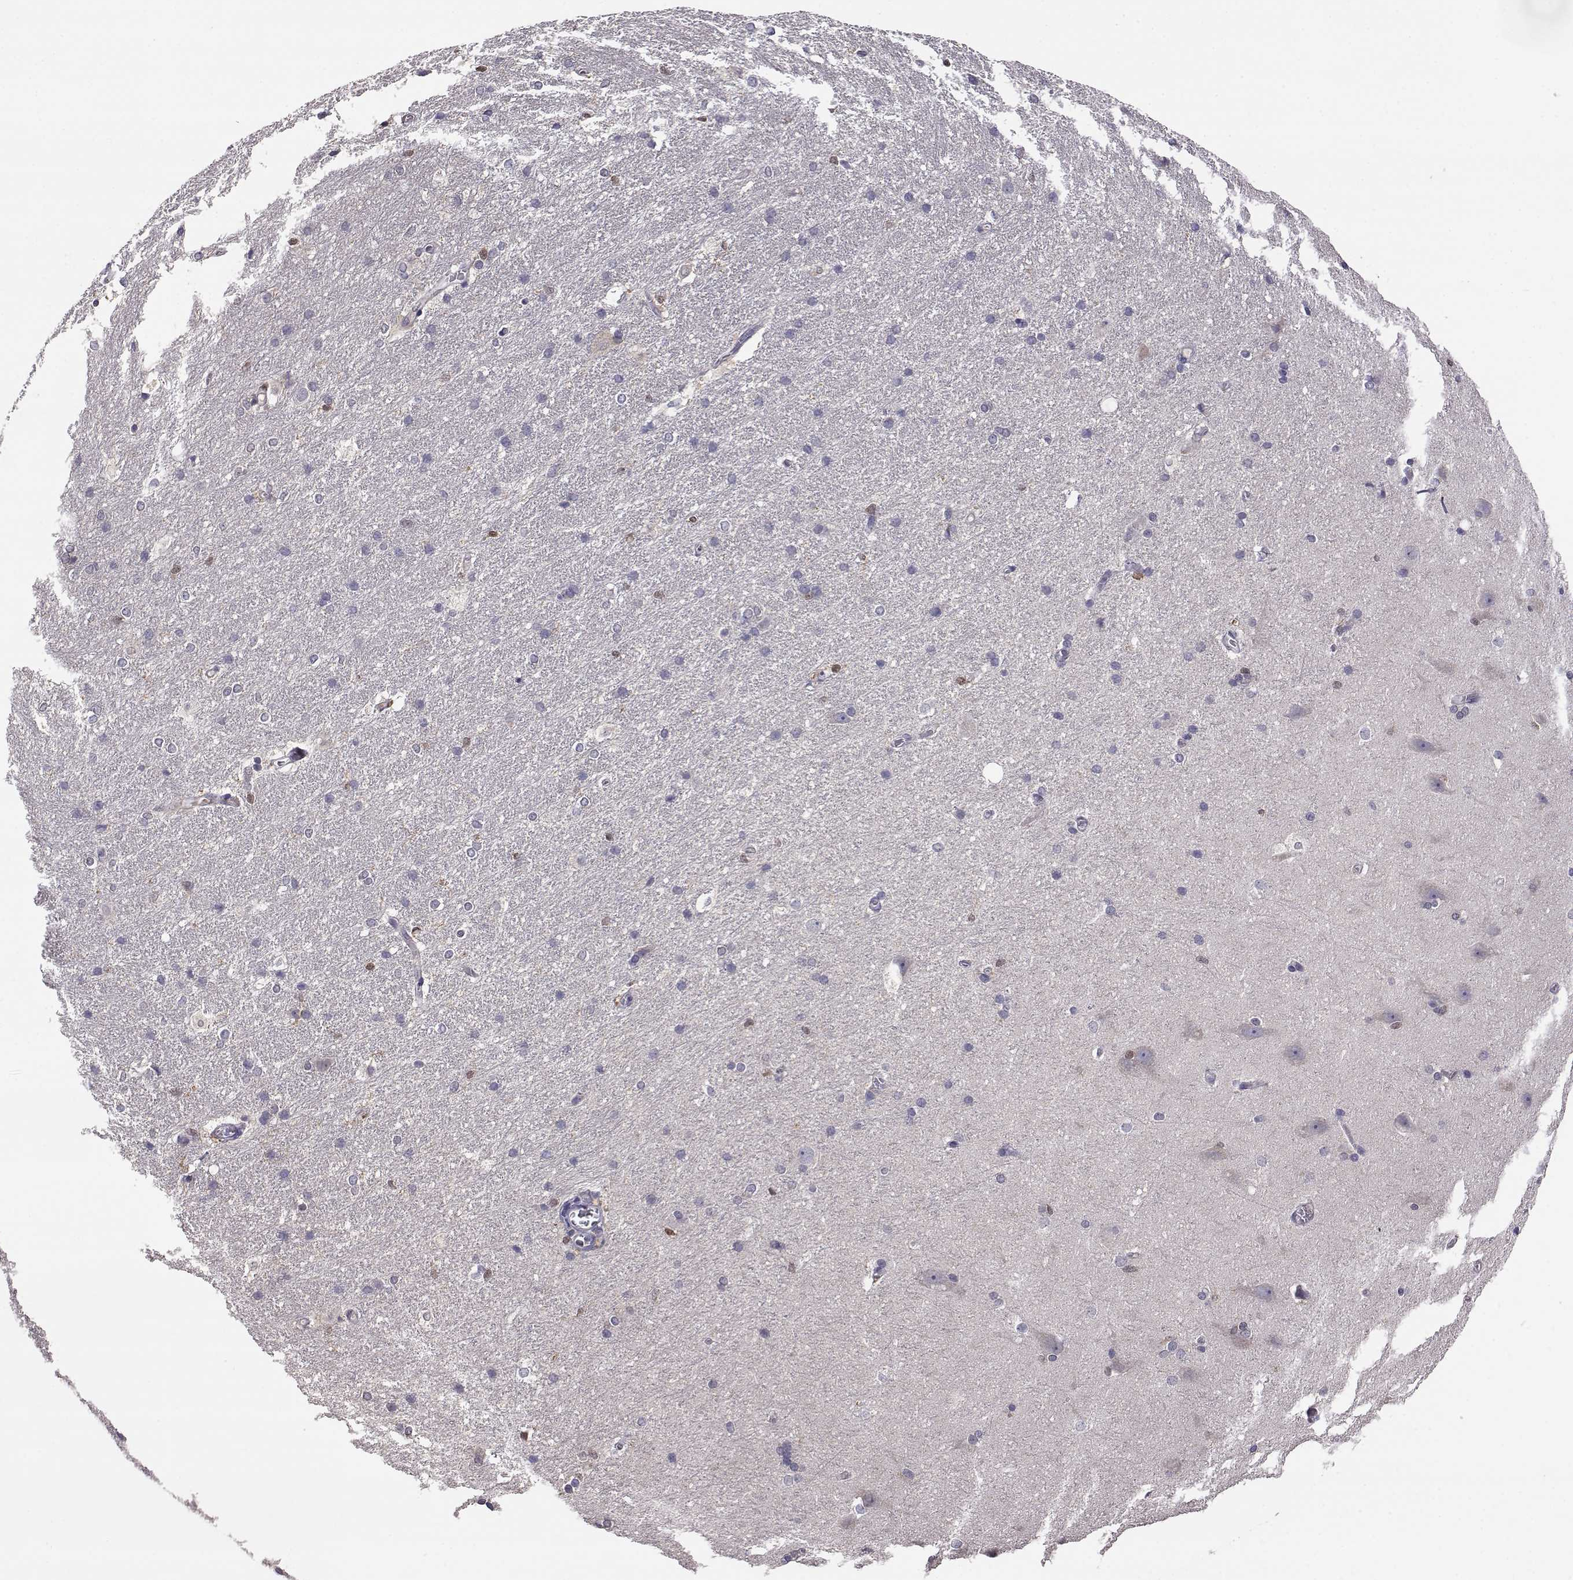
{"staining": {"intensity": "negative", "quantity": "none", "location": "none"}, "tissue": "hippocampus", "cell_type": "Glial cells", "image_type": "normal", "snomed": [{"axis": "morphology", "description": "Normal tissue, NOS"}, {"axis": "topography", "description": "Cerebral cortex"}, {"axis": "topography", "description": "Hippocampus"}], "caption": "Human hippocampus stained for a protein using immunohistochemistry (IHC) displays no staining in glial cells.", "gene": "AKR1B1", "patient": {"sex": "female", "age": 19}}